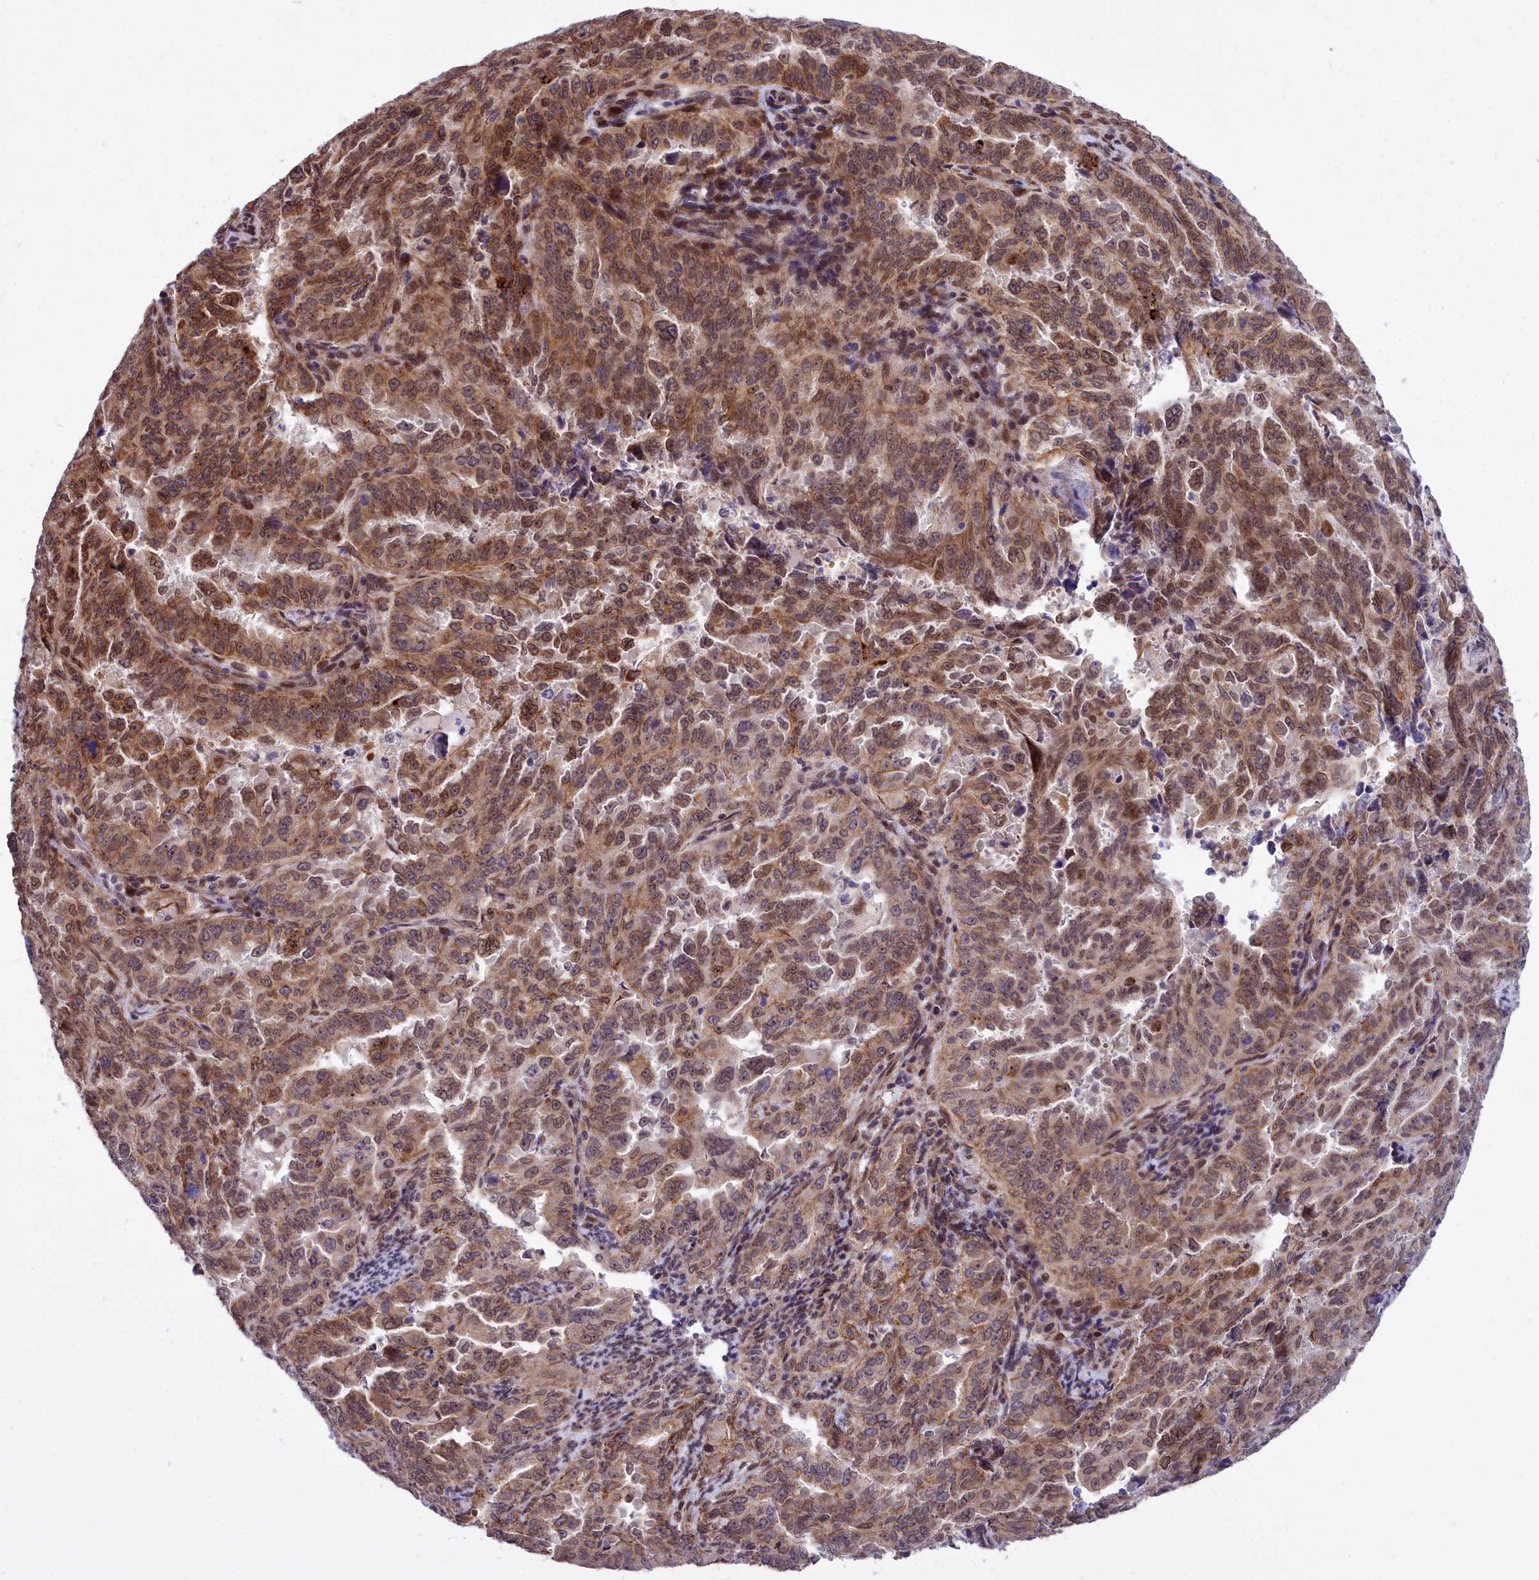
{"staining": {"intensity": "moderate", "quantity": ">75%", "location": "cytoplasmic/membranous"}, "tissue": "endometrial cancer", "cell_type": "Tumor cells", "image_type": "cancer", "snomed": [{"axis": "morphology", "description": "Adenocarcinoma, NOS"}, {"axis": "topography", "description": "Endometrium"}], "caption": "Endometrial cancer (adenocarcinoma) tissue displays moderate cytoplasmic/membranous staining in about >75% of tumor cells", "gene": "ABCB8", "patient": {"sex": "female", "age": 65}}